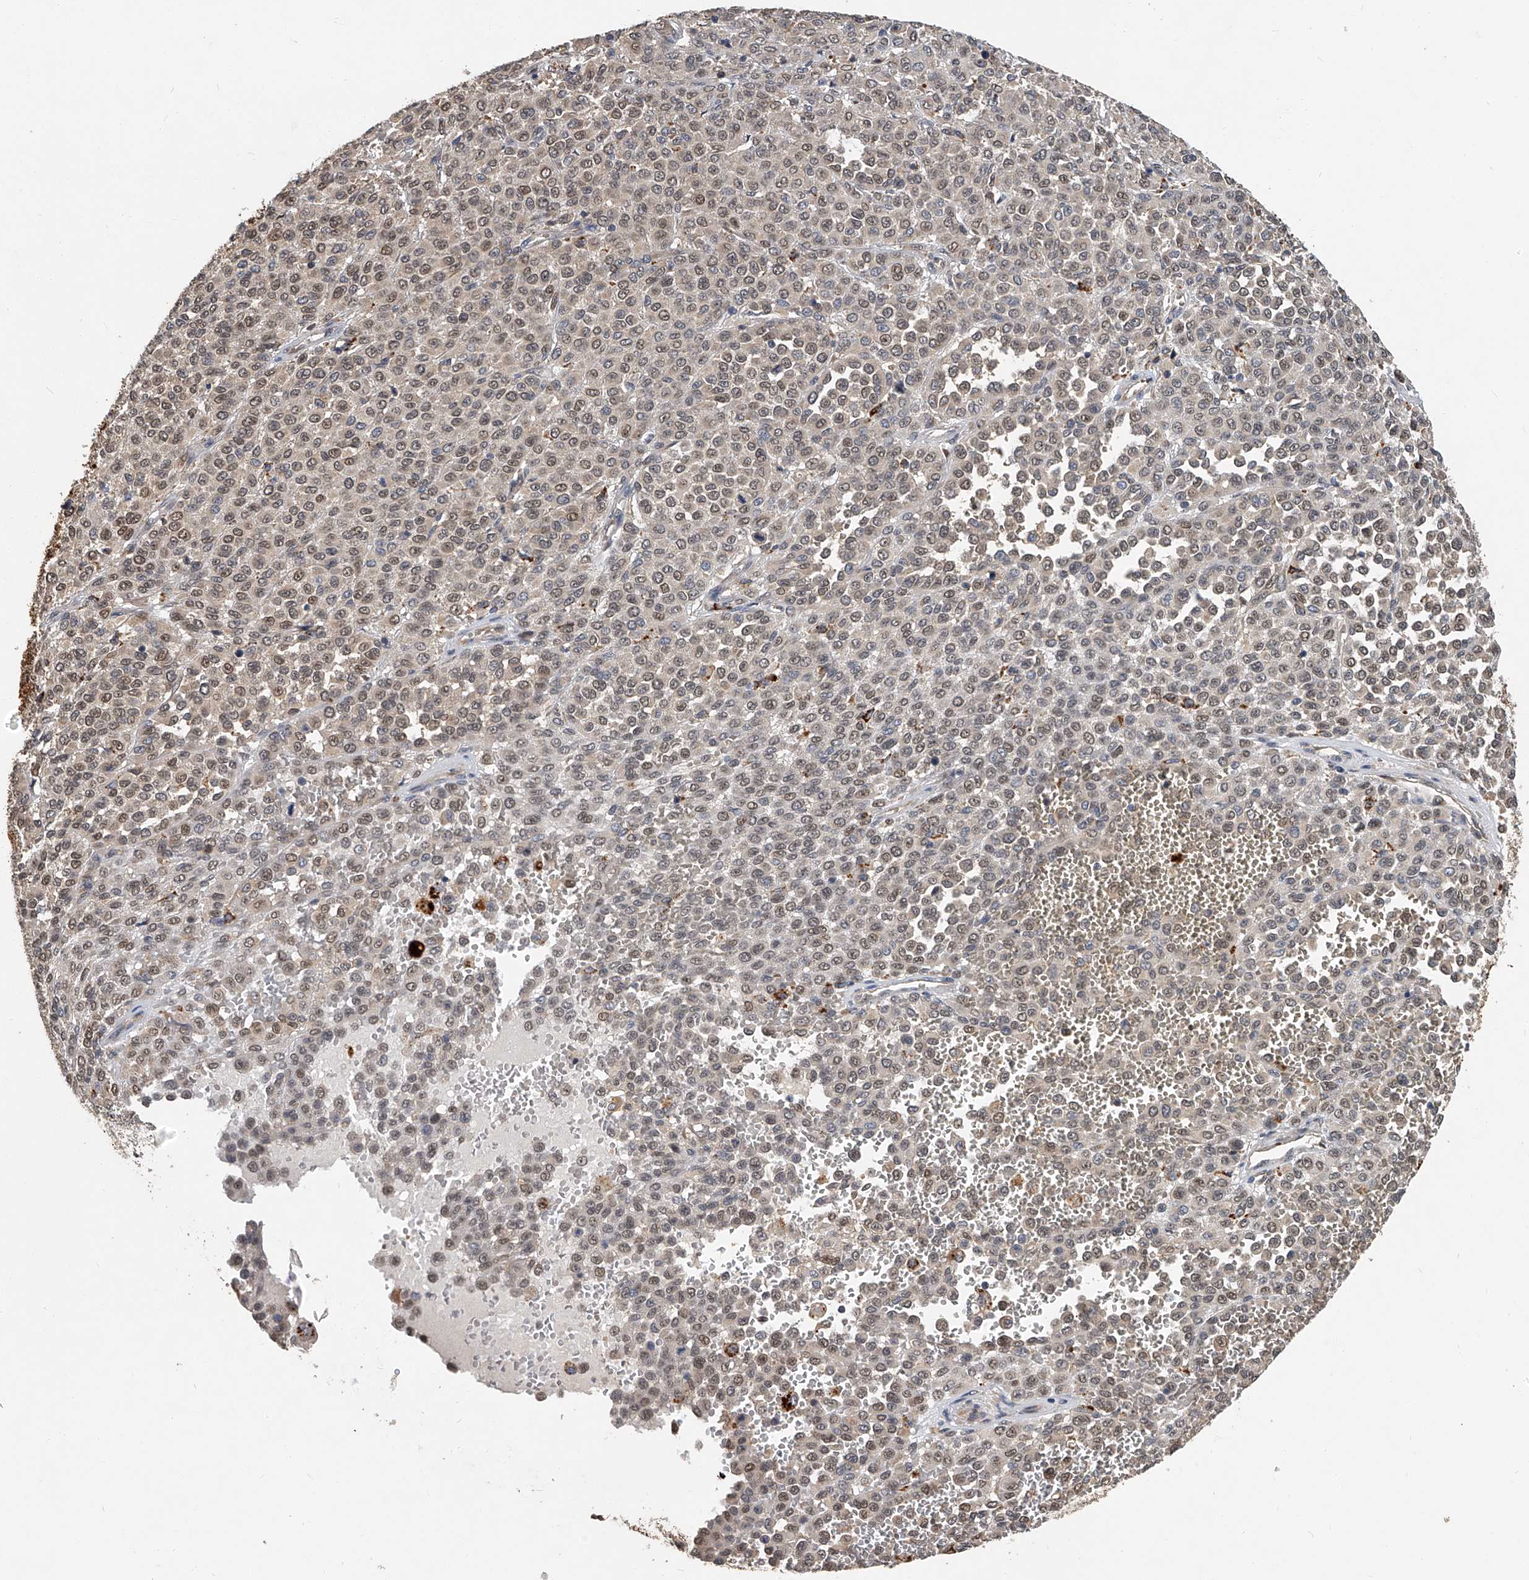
{"staining": {"intensity": "moderate", "quantity": ">75%", "location": "nuclear"}, "tissue": "melanoma", "cell_type": "Tumor cells", "image_type": "cancer", "snomed": [{"axis": "morphology", "description": "Malignant melanoma, Metastatic site"}, {"axis": "topography", "description": "Pancreas"}], "caption": "Protein expression analysis of malignant melanoma (metastatic site) displays moderate nuclear positivity in approximately >75% of tumor cells.", "gene": "JAG2", "patient": {"sex": "female", "age": 30}}